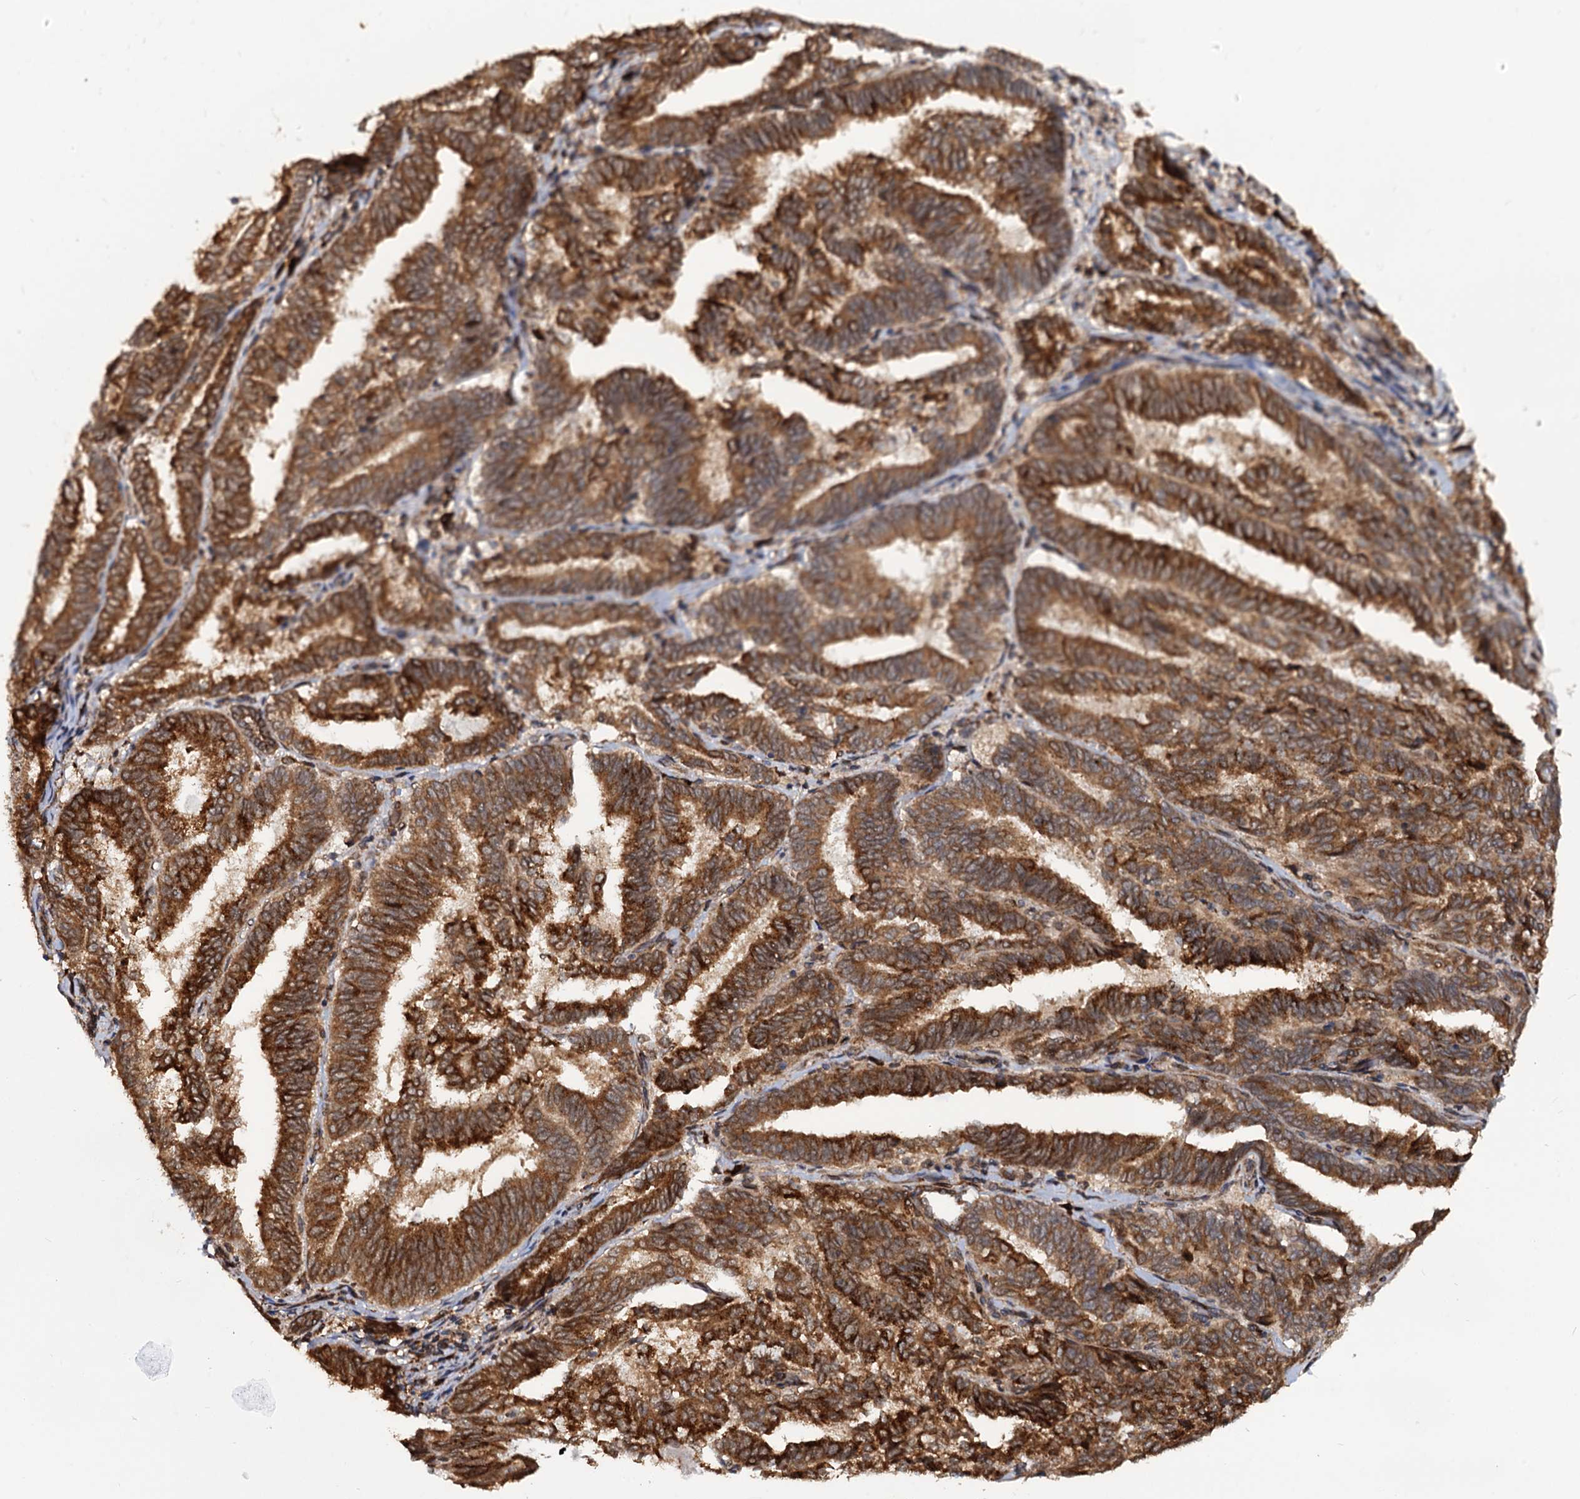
{"staining": {"intensity": "strong", "quantity": ">75%", "location": "cytoplasmic/membranous"}, "tissue": "endometrial cancer", "cell_type": "Tumor cells", "image_type": "cancer", "snomed": [{"axis": "morphology", "description": "Adenocarcinoma, NOS"}, {"axis": "topography", "description": "Endometrium"}], "caption": "Tumor cells exhibit high levels of strong cytoplasmic/membranous expression in approximately >75% of cells in human adenocarcinoma (endometrial).", "gene": "SAAL1", "patient": {"sex": "female", "age": 80}}